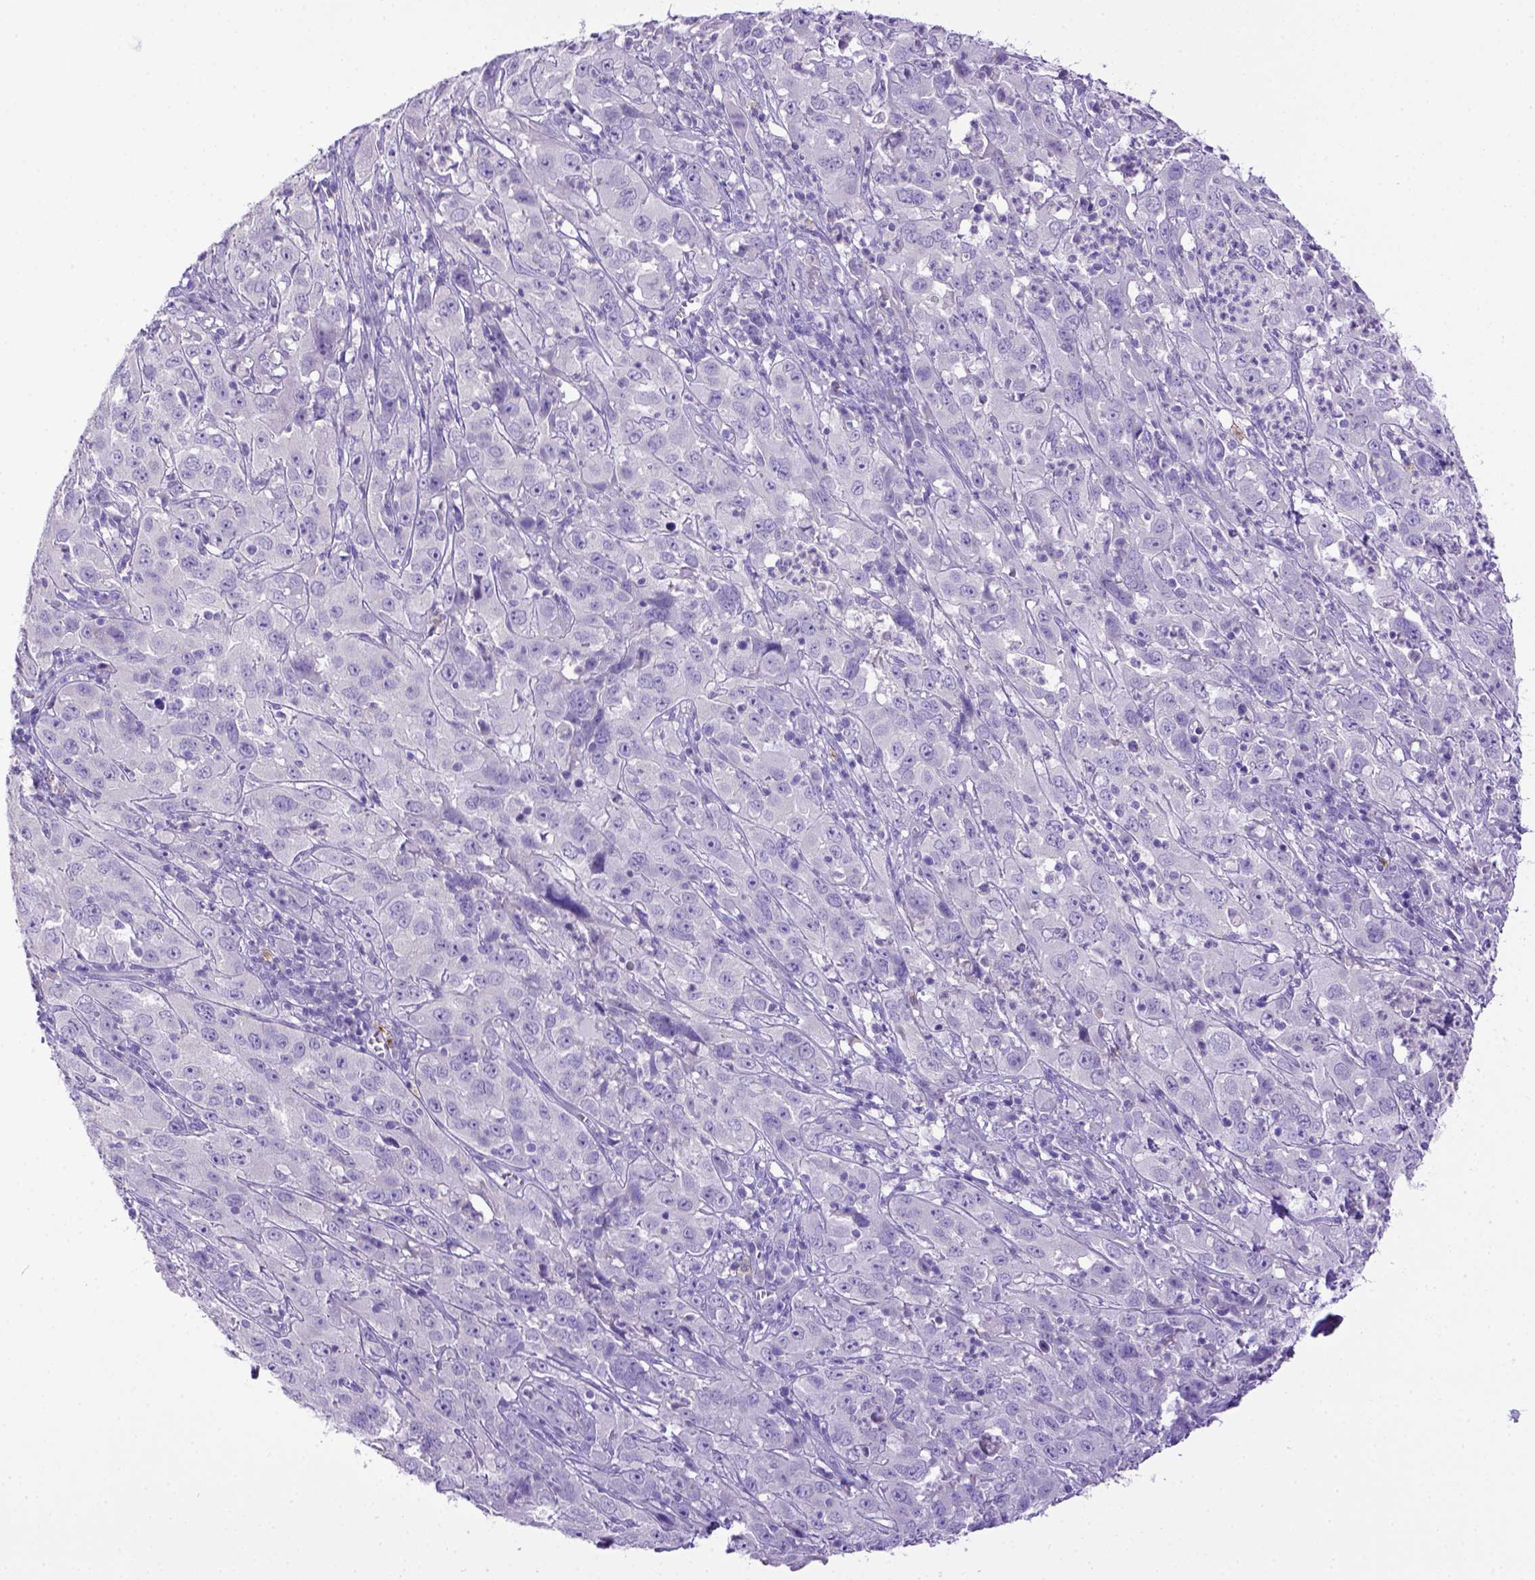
{"staining": {"intensity": "negative", "quantity": "none", "location": "none"}, "tissue": "cervical cancer", "cell_type": "Tumor cells", "image_type": "cancer", "snomed": [{"axis": "morphology", "description": "Squamous cell carcinoma, NOS"}, {"axis": "topography", "description": "Cervix"}], "caption": "The immunohistochemistry photomicrograph has no significant staining in tumor cells of cervical squamous cell carcinoma tissue.", "gene": "KIT", "patient": {"sex": "female", "age": 32}}